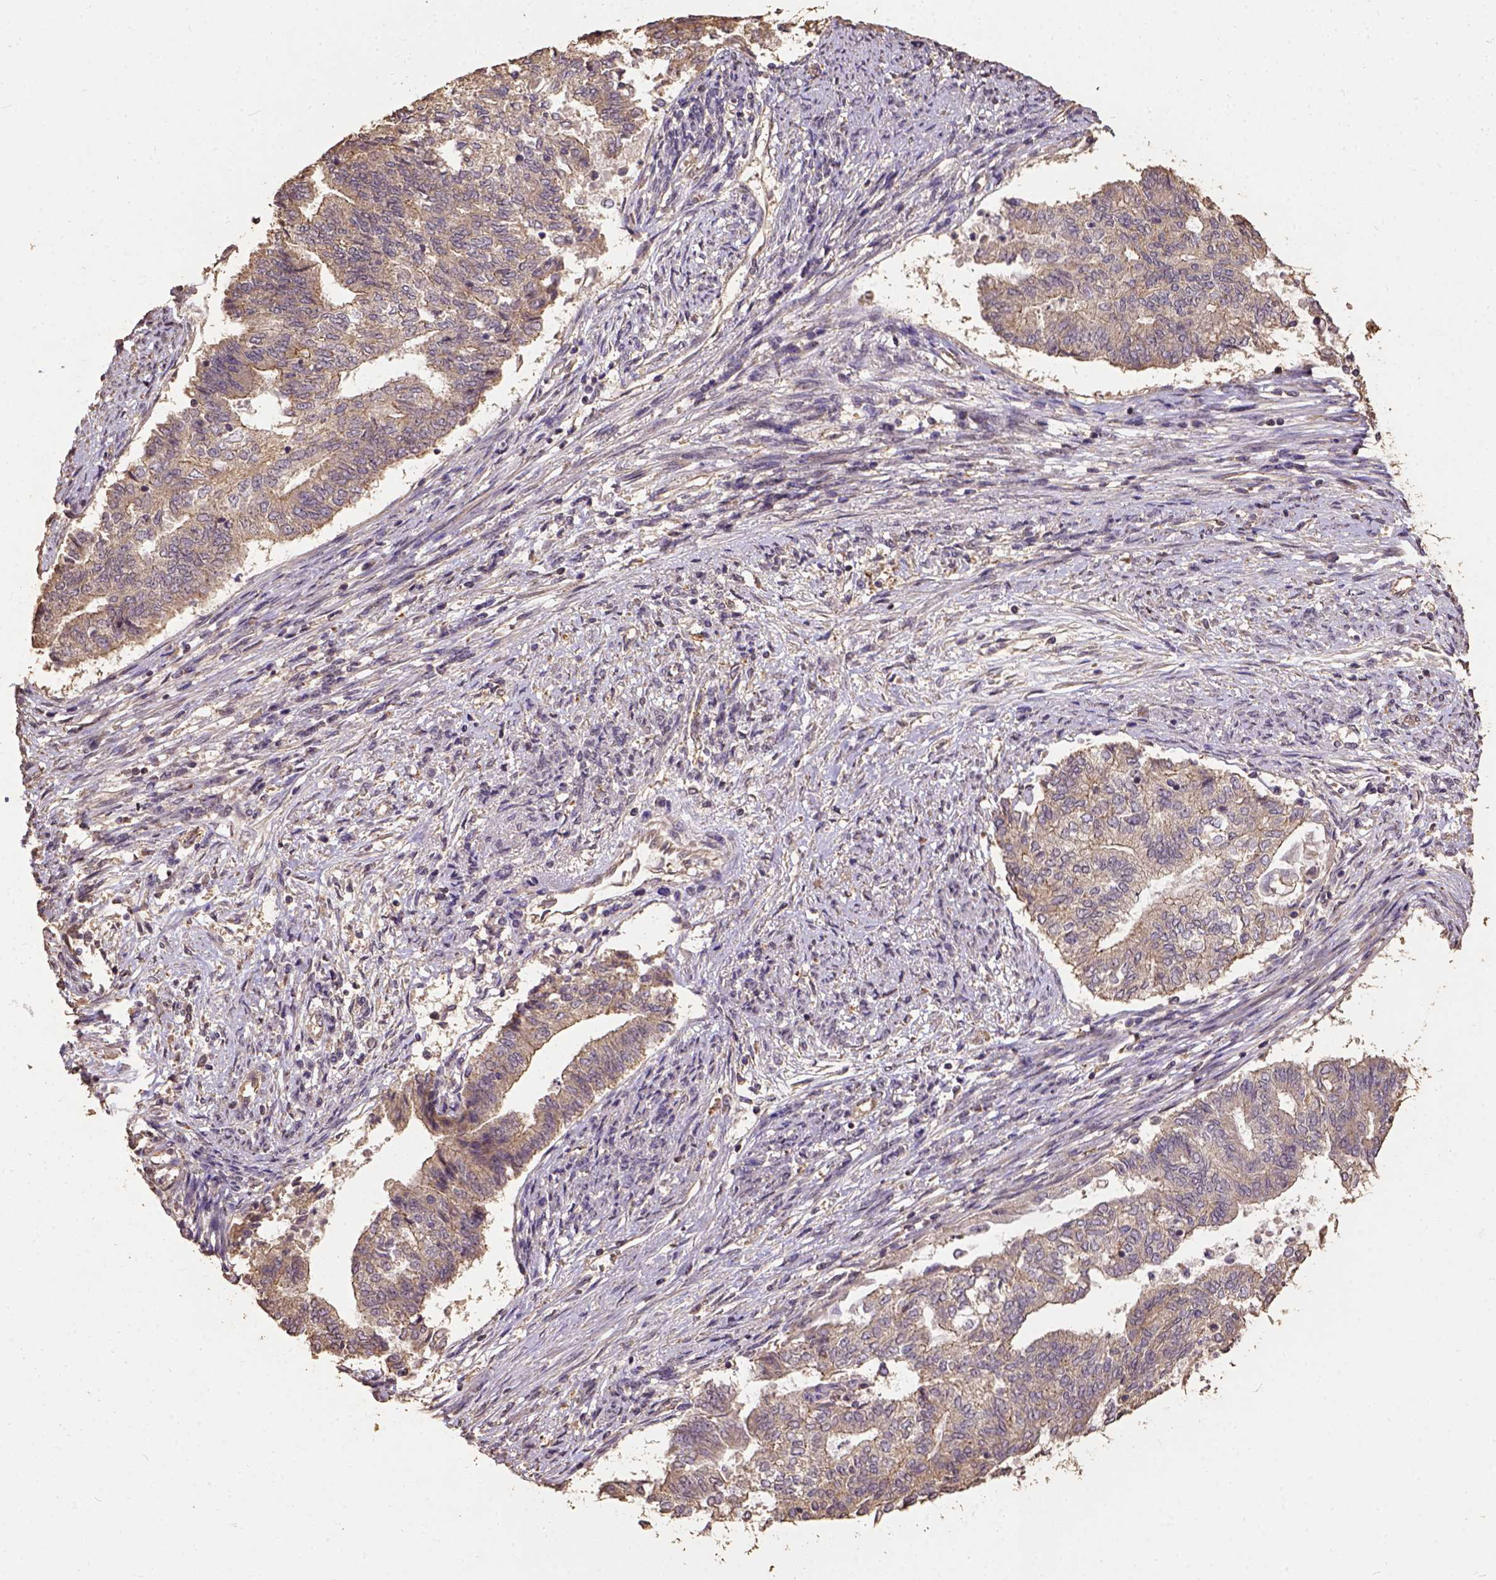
{"staining": {"intensity": "weak", "quantity": ">75%", "location": "cytoplasmic/membranous"}, "tissue": "endometrial cancer", "cell_type": "Tumor cells", "image_type": "cancer", "snomed": [{"axis": "morphology", "description": "Adenocarcinoma, NOS"}, {"axis": "topography", "description": "Endometrium"}], "caption": "There is low levels of weak cytoplasmic/membranous expression in tumor cells of endometrial cancer, as demonstrated by immunohistochemical staining (brown color).", "gene": "ATP1B3", "patient": {"sex": "female", "age": 65}}